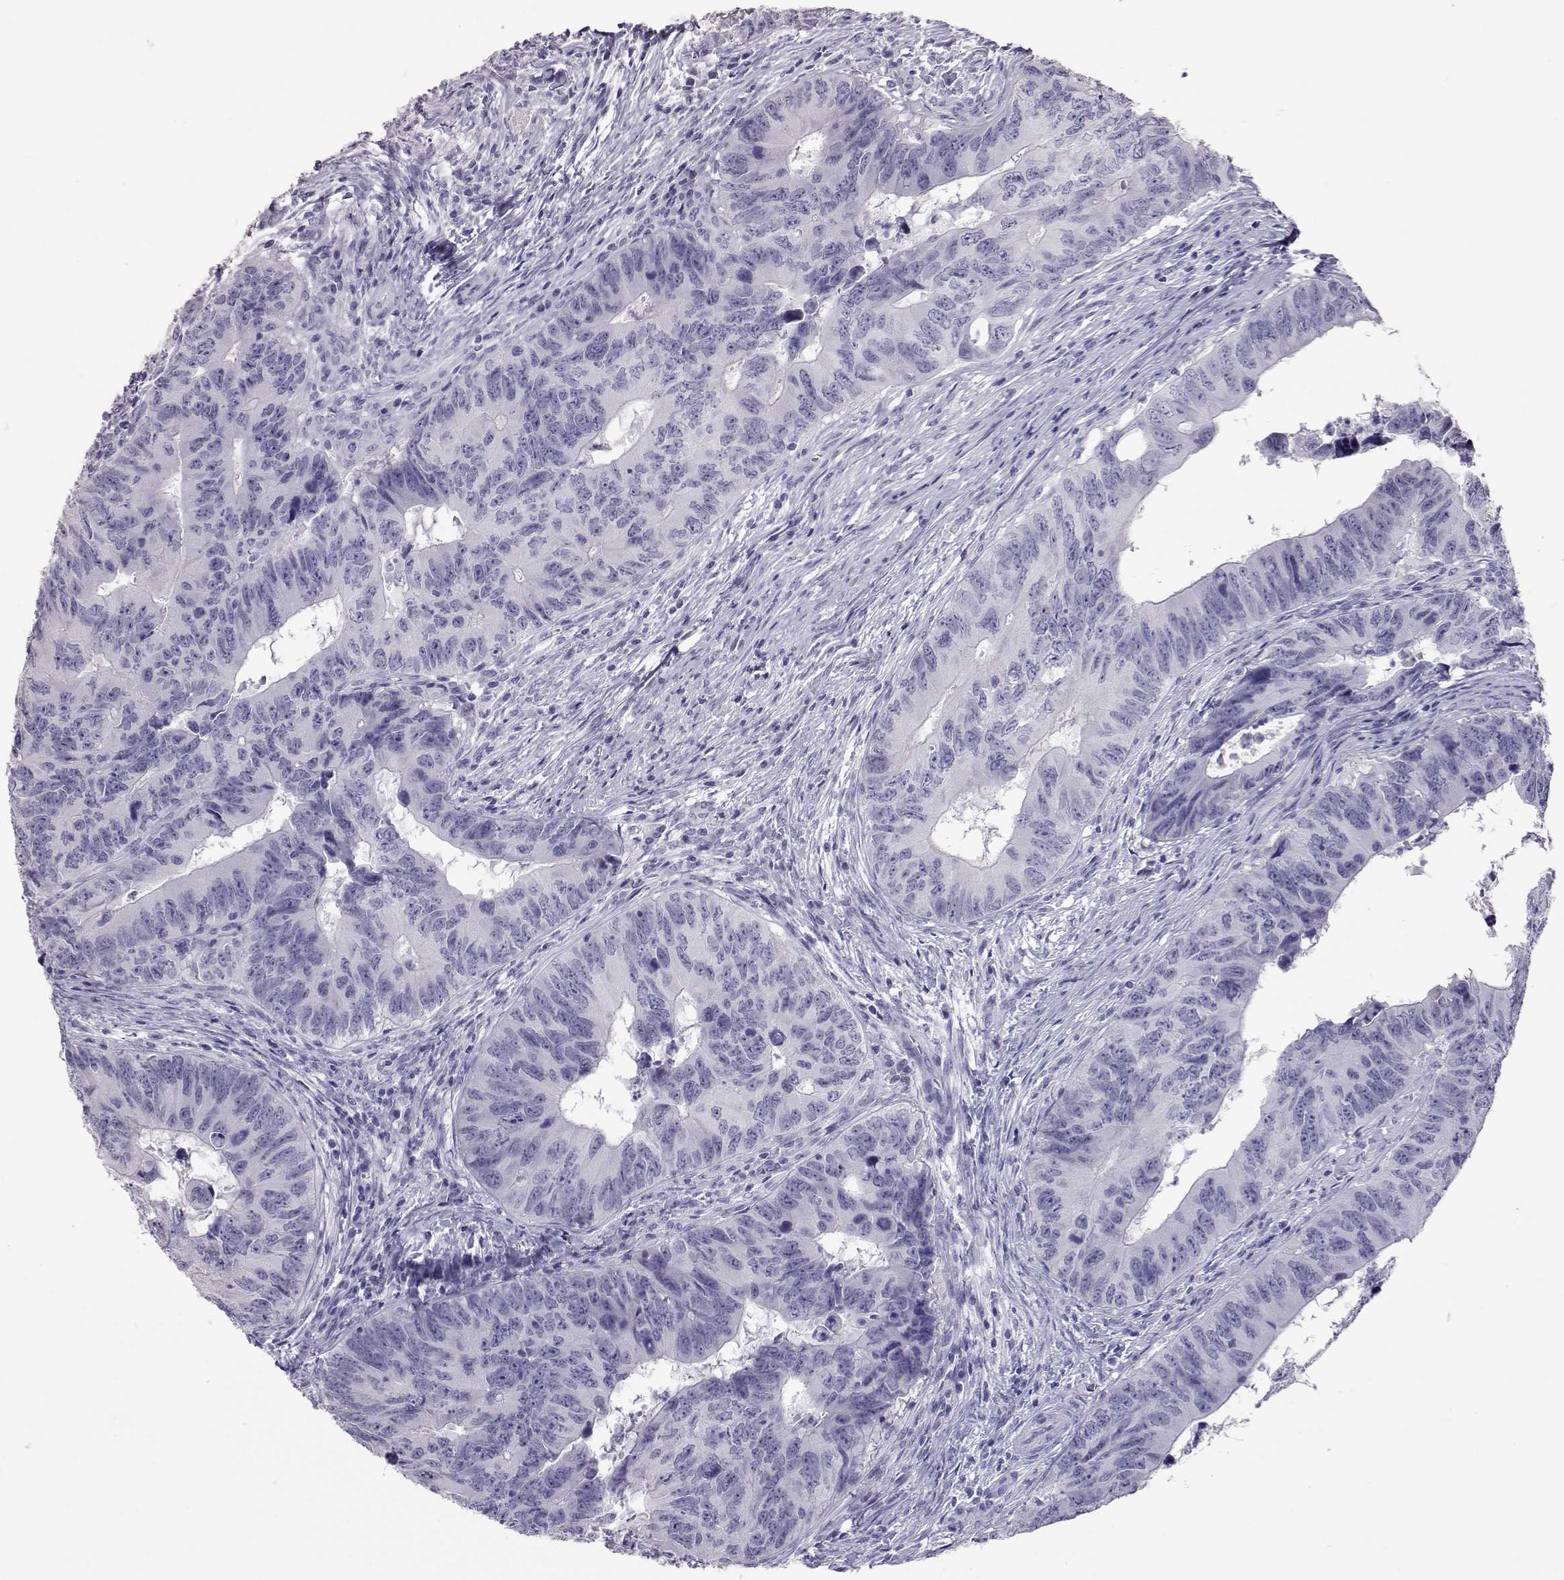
{"staining": {"intensity": "negative", "quantity": "none", "location": "none"}, "tissue": "colorectal cancer", "cell_type": "Tumor cells", "image_type": "cancer", "snomed": [{"axis": "morphology", "description": "Adenocarcinoma, NOS"}, {"axis": "topography", "description": "Colon"}], "caption": "Immunohistochemistry (IHC) image of colorectal cancer stained for a protein (brown), which demonstrates no expression in tumor cells.", "gene": "PMCH", "patient": {"sex": "female", "age": 82}}